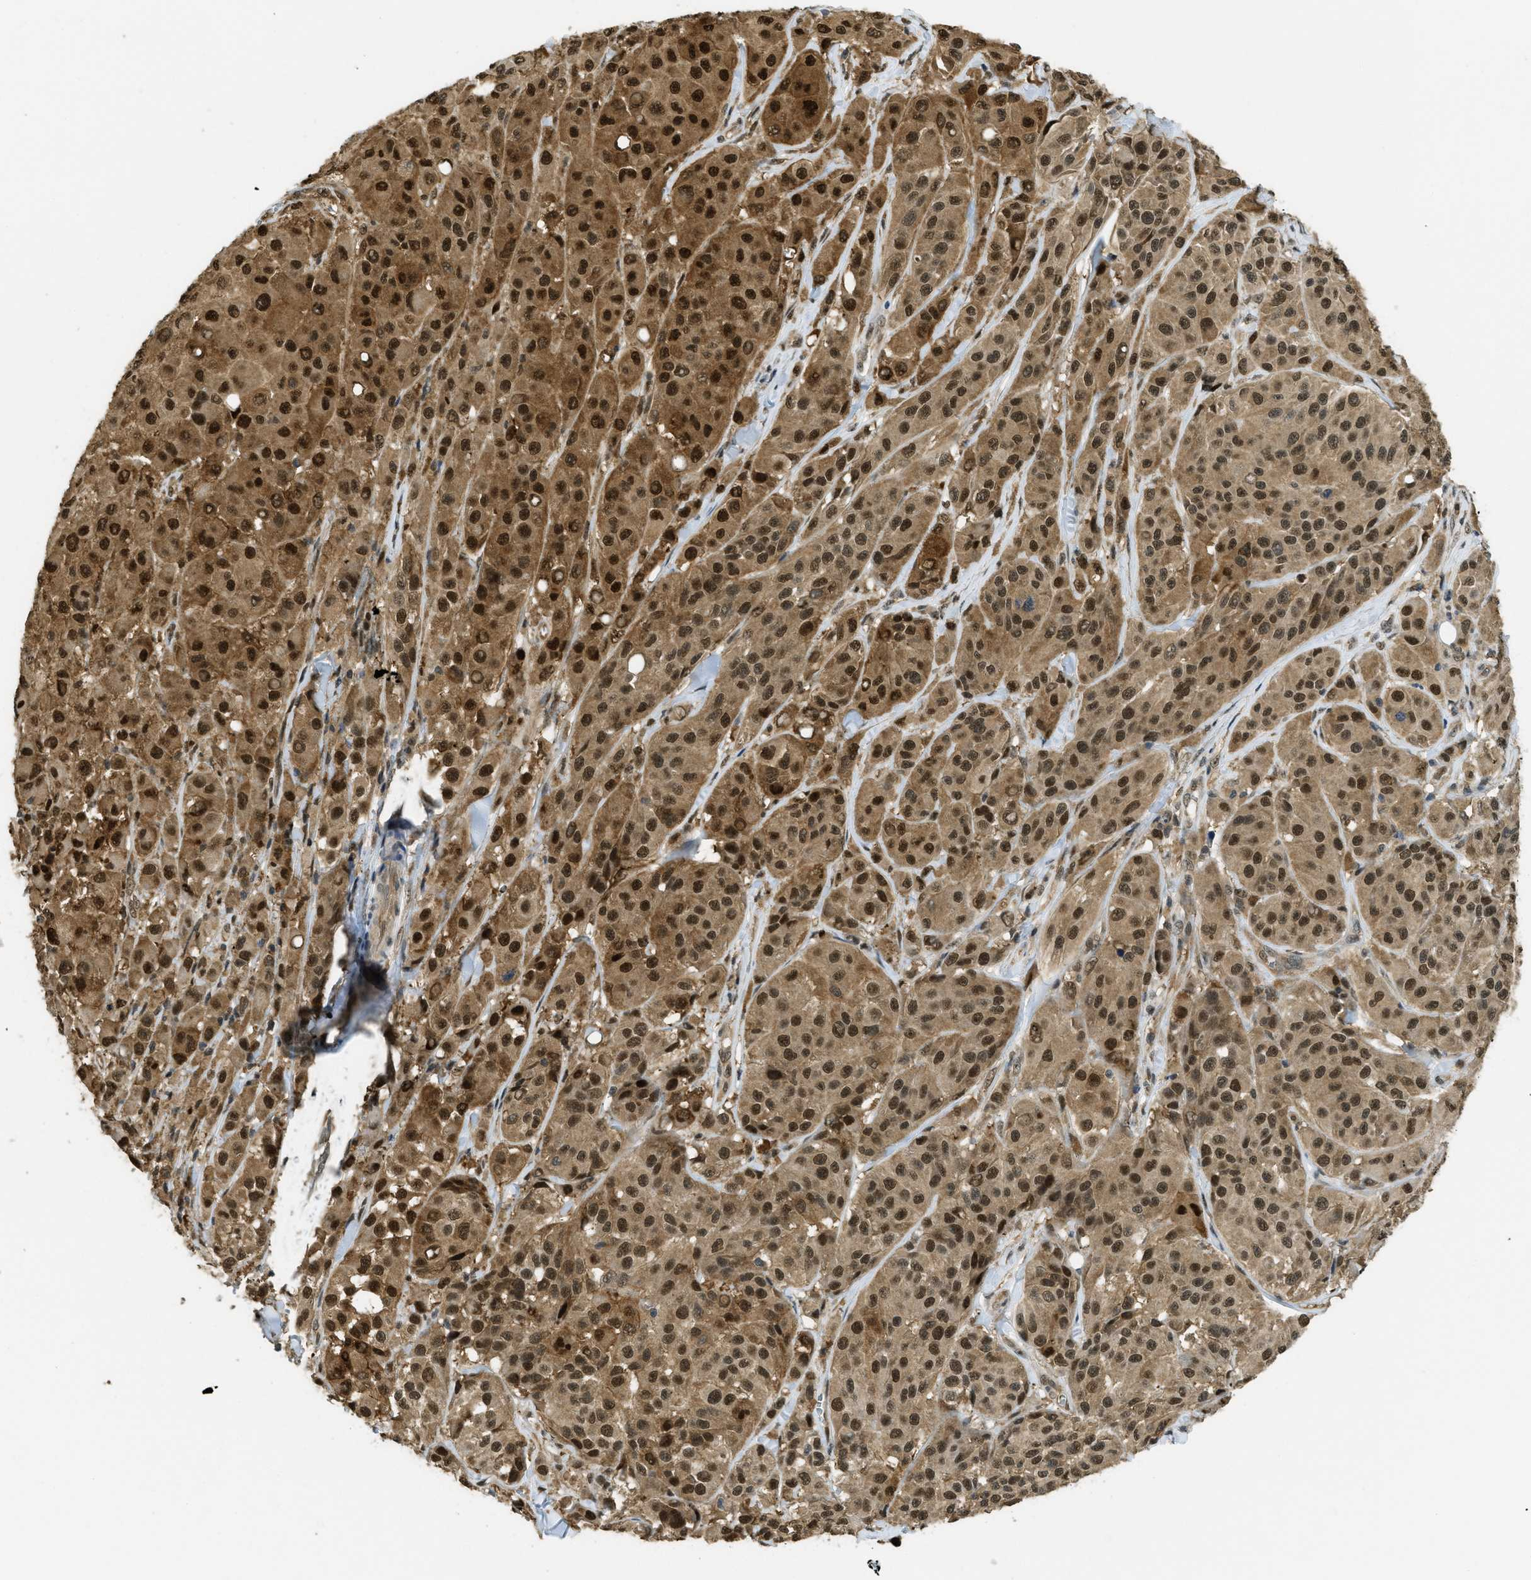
{"staining": {"intensity": "strong", "quantity": ">75%", "location": "cytoplasmic/membranous"}, "tissue": "melanoma", "cell_type": "Tumor cells", "image_type": "cancer", "snomed": [{"axis": "morphology", "description": "Malignant melanoma, NOS"}, {"axis": "topography", "description": "Skin"}], "caption": "Brown immunohistochemical staining in human malignant melanoma exhibits strong cytoplasmic/membranous positivity in about >75% of tumor cells.", "gene": "PSMC5", "patient": {"sex": "male", "age": 84}}